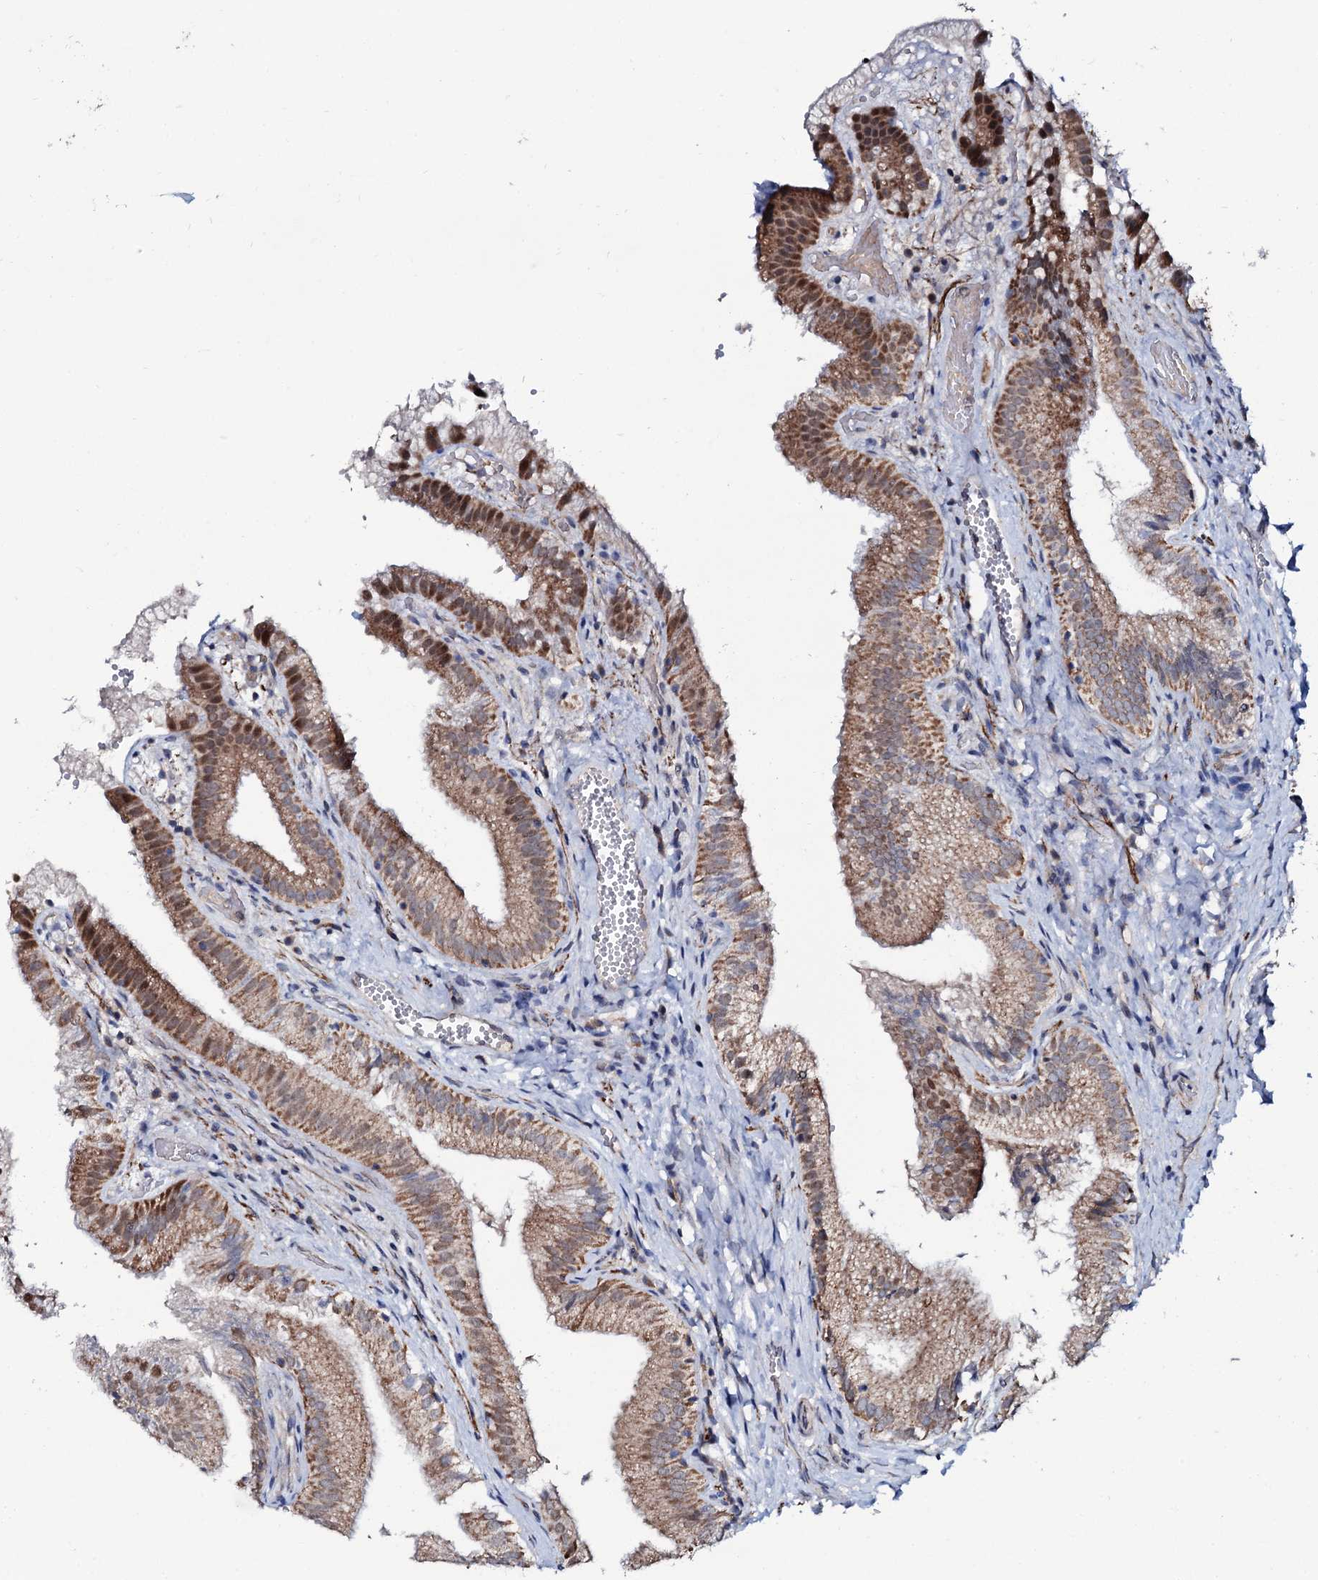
{"staining": {"intensity": "moderate", "quantity": ">75%", "location": "cytoplasmic/membranous"}, "tissue": "gallbladder", "cell_type": "Glandular cells", "image_type": "normal", "snomed": [{"axis": "morphology", "description": "Normal tissue, NOS"}, {"axis": "topography", "description": "Gallbladder"}], "caption": "This micrograph demonstrates immunohistochemistry (IHC) staining of benign human gallbladder, with medium moderate cytoplasmic/membranous positivity in about >75% of glandular cells.", "gene": "PPP1R3D", "patient": {"sex": "female", "age": 30}}